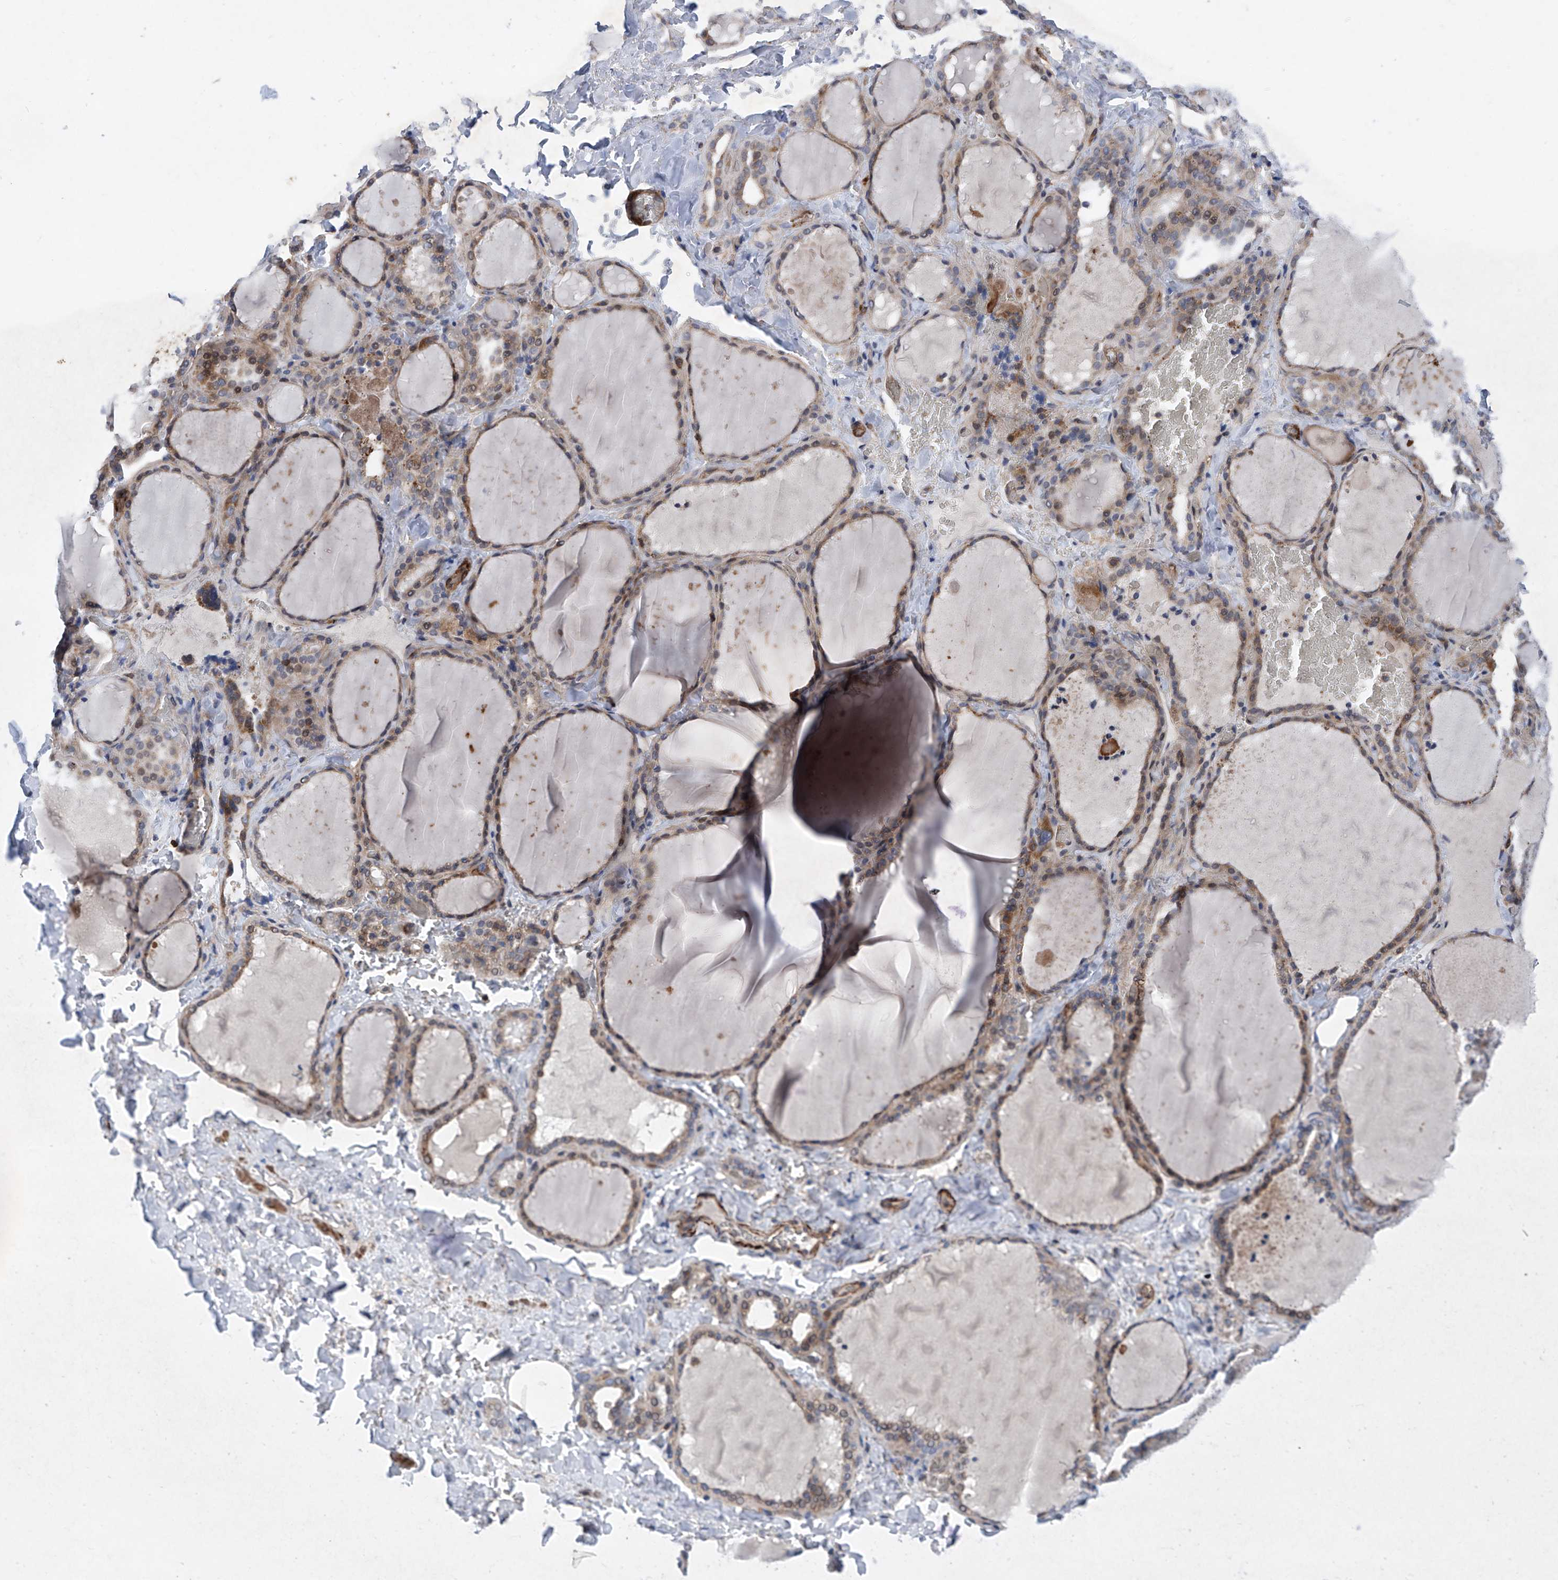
{"staining": {"intensity": "weak", "quantity": ">75%", "location": "cytoplasmic/membranous"}, "tissue": "thyroid gland", "cell_type": "Glandular cells", "image_type": "normal", "snomed": [{"axis": "morphology", "description": "Normal tissue, NOS"}, {"axis": "topography", "description": "Thyroid gland"}], "caption": "Immunohistochemistry (IHC) of unremarkable thyroid gland demonstrates low levels of weak cytoplasmic/membranous staining in approximately >75% of glandular cells.", "gene": "NT5C3A", "patient": {"sex": "female", "age": 22}}